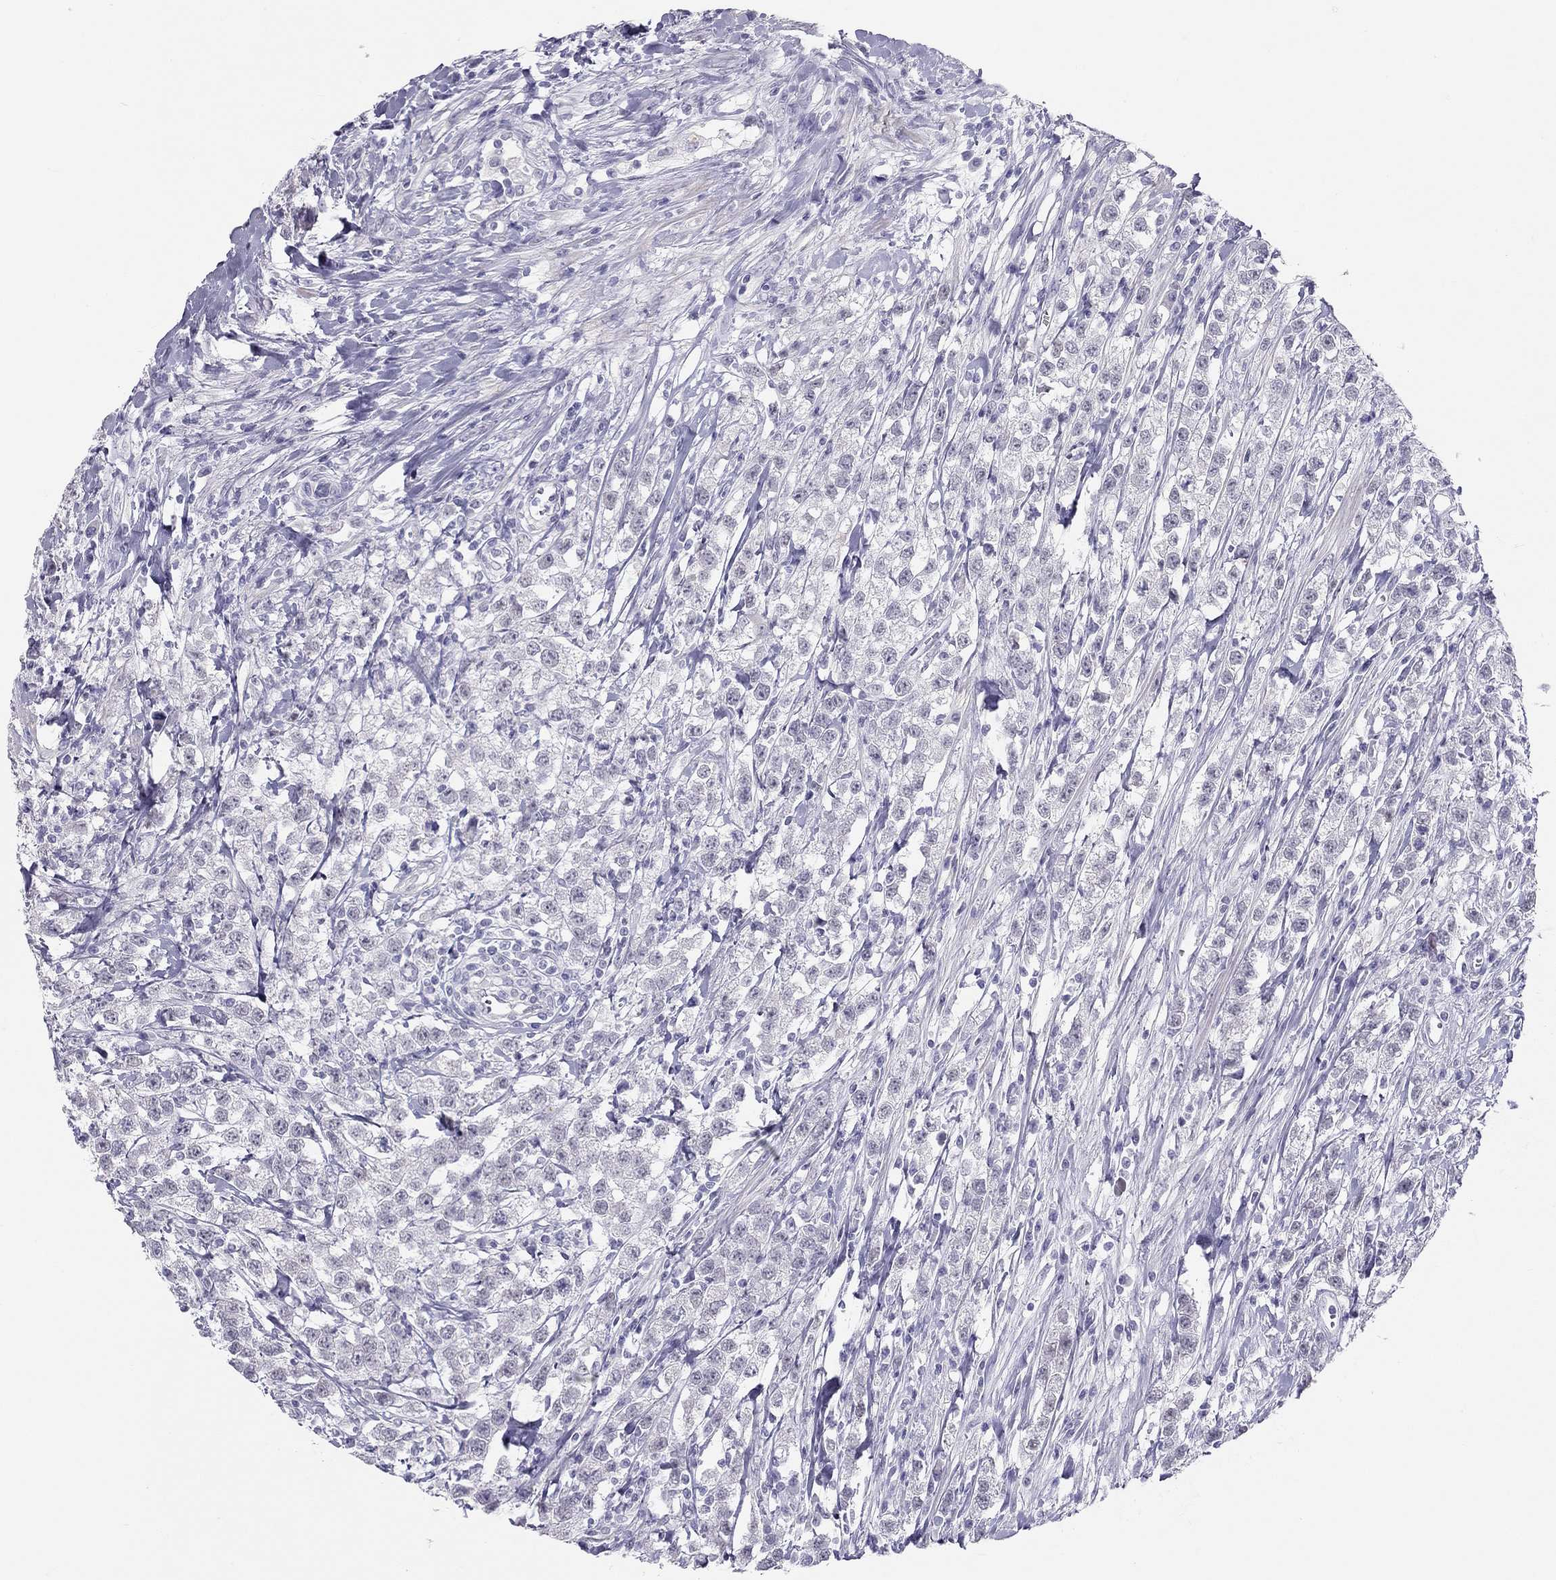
{"staining": {"intensity": "negative", "quantity": "none", "location": "none"}, "tissue": "testis cancer", "cell_type": "Tumor cells", "image_type": "cancer", "snomed": [{"axis": "morphology", "description": "Seminoma, NOS"}, {"axis": "topography", "description": "Testis"}], "caption": "Tumor cells show no significant protein positivity in seminoma (testis).", "gene": "SPATA12", "patient": {"sex": "male", "age": 59}}